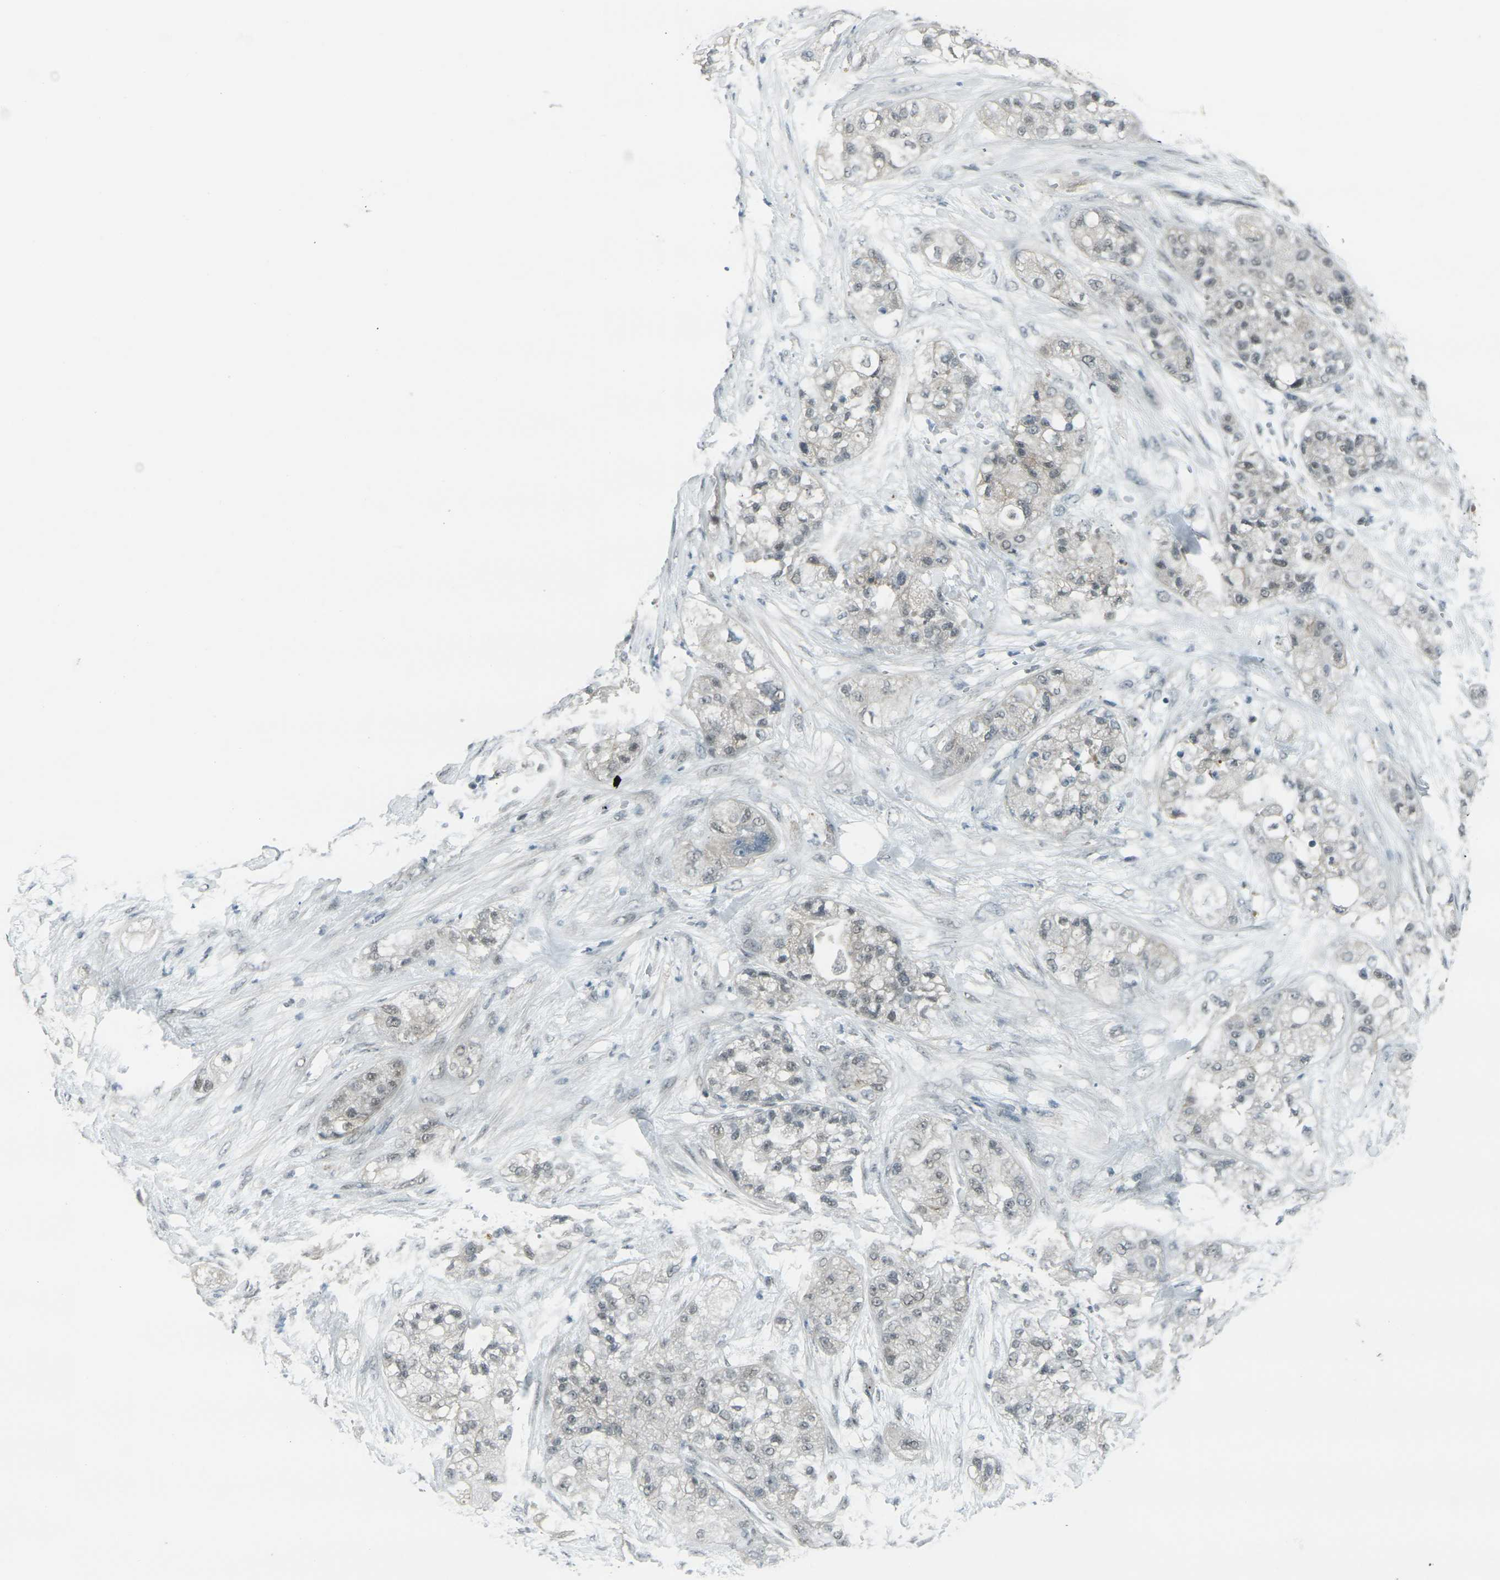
{"staining": {"intensity": "weak", "quantity": "<25%", "location": "cytoplasmic/membranous"}, "tissue": "pancreatic cancer", "cell_type": "Tumor cells", "image_type": "cancer", "snomed": [{"axis": "morphology", "description": "Adenocarcinoma, NOS"}, {"axis": "topography", "description": "Pancreas"}], "caption": "Protein analysis of pancreatic cancer exhibits no significant staining in tumor cells.", "gene": "GPR19", "patient": {"sex": "female", "age": 78}}